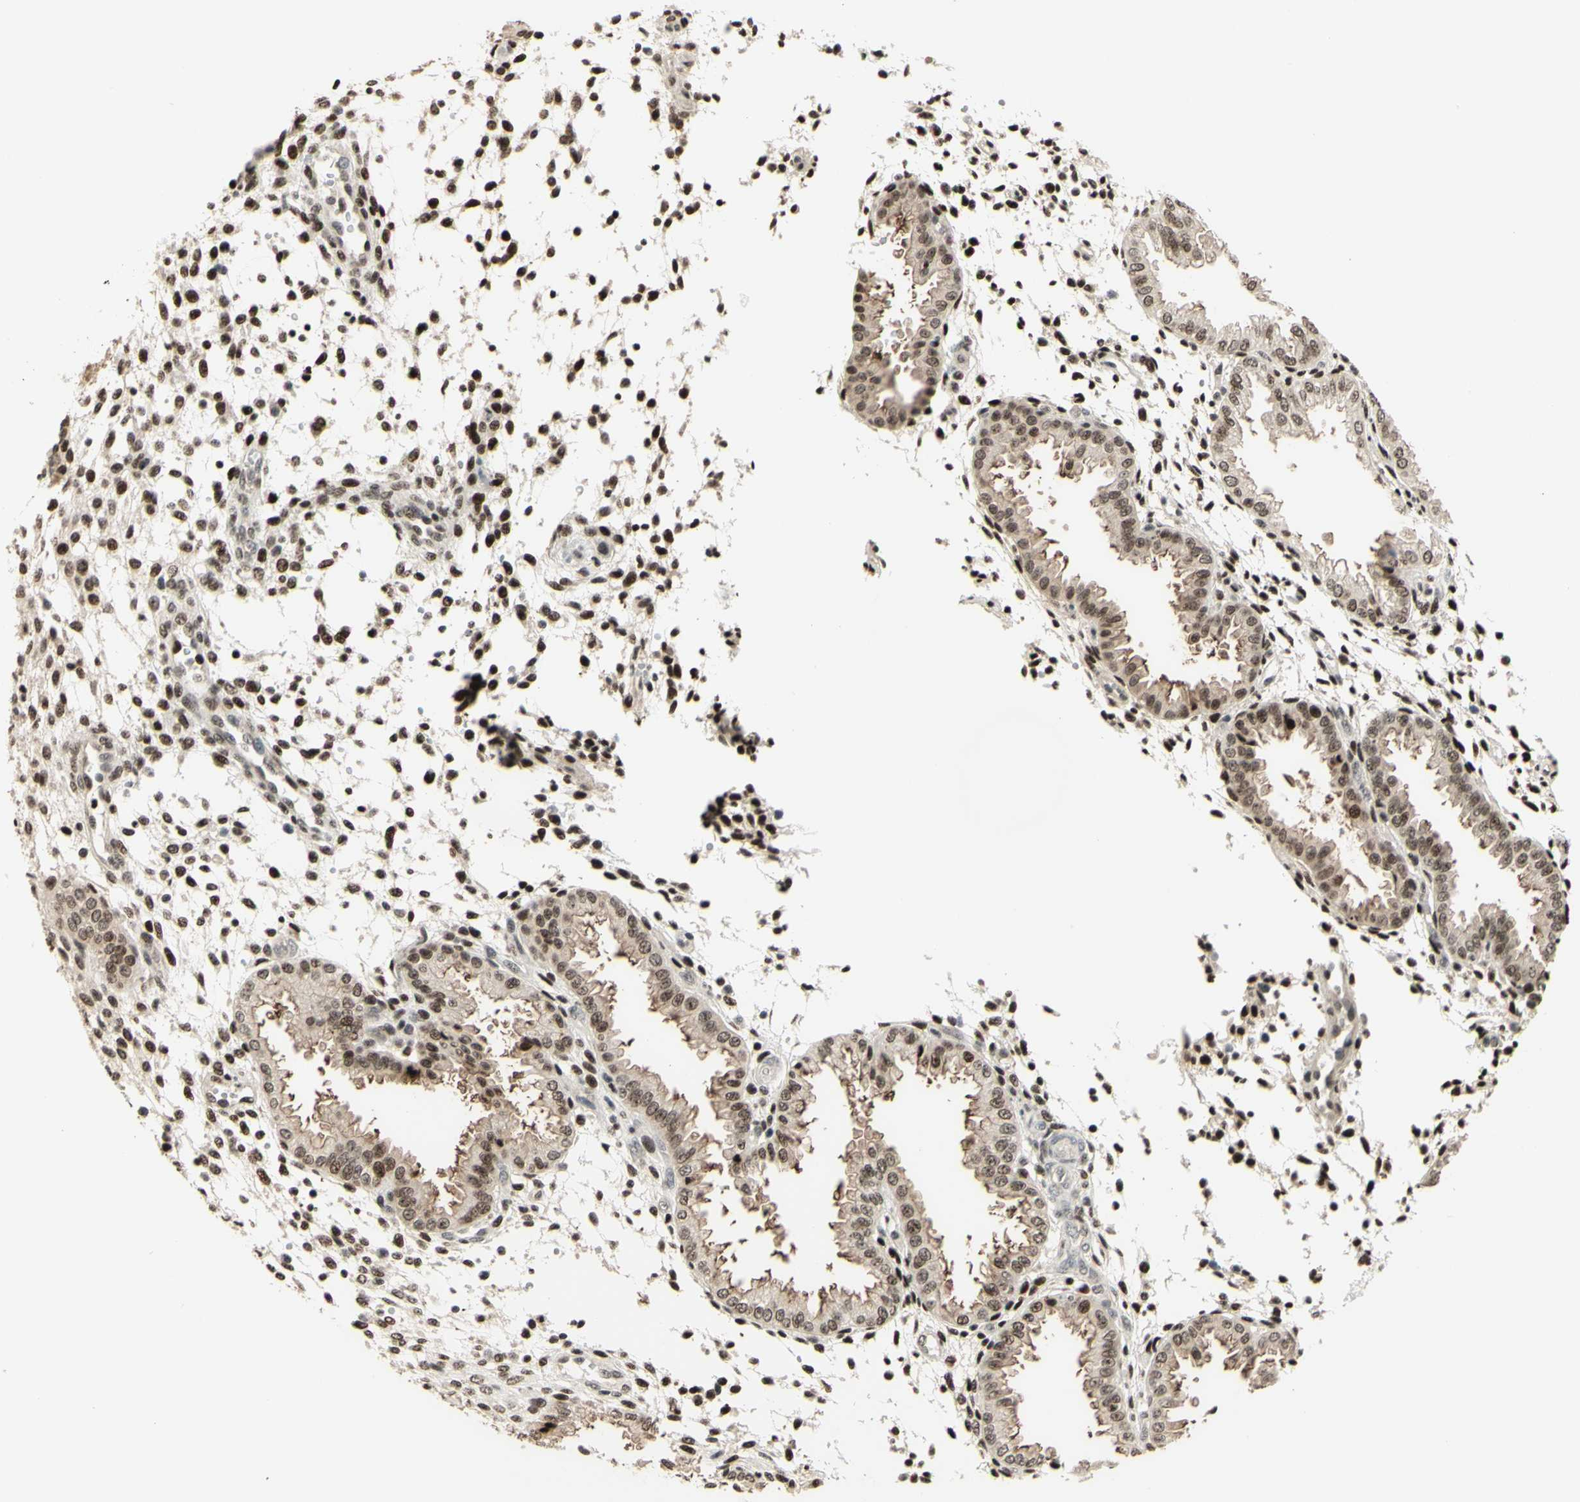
{"staining": {"intensity": "strong", "quantity": "25%-75%", "location": "nuclear"}, "tissue": "endometrium", "cell_type": "Cells in endometrial stroma", "image_type": "normal", "snomed": [{"axis": "morphology", "description": "Normal tissue, NOS"}, {"axis": "topography", "description": "Endometrium"}], "caption": "Unremarkable endometrium demonstrates strong nuclear expression in approximately 25%-75% of cells in endometrial stroma, visualized by immunohistochemistry. (DAB IHC, brown staining for protein, blue staining for nuclei).", "gene": "CDKL5", "patient": {"sex": "female", "age": 33}}